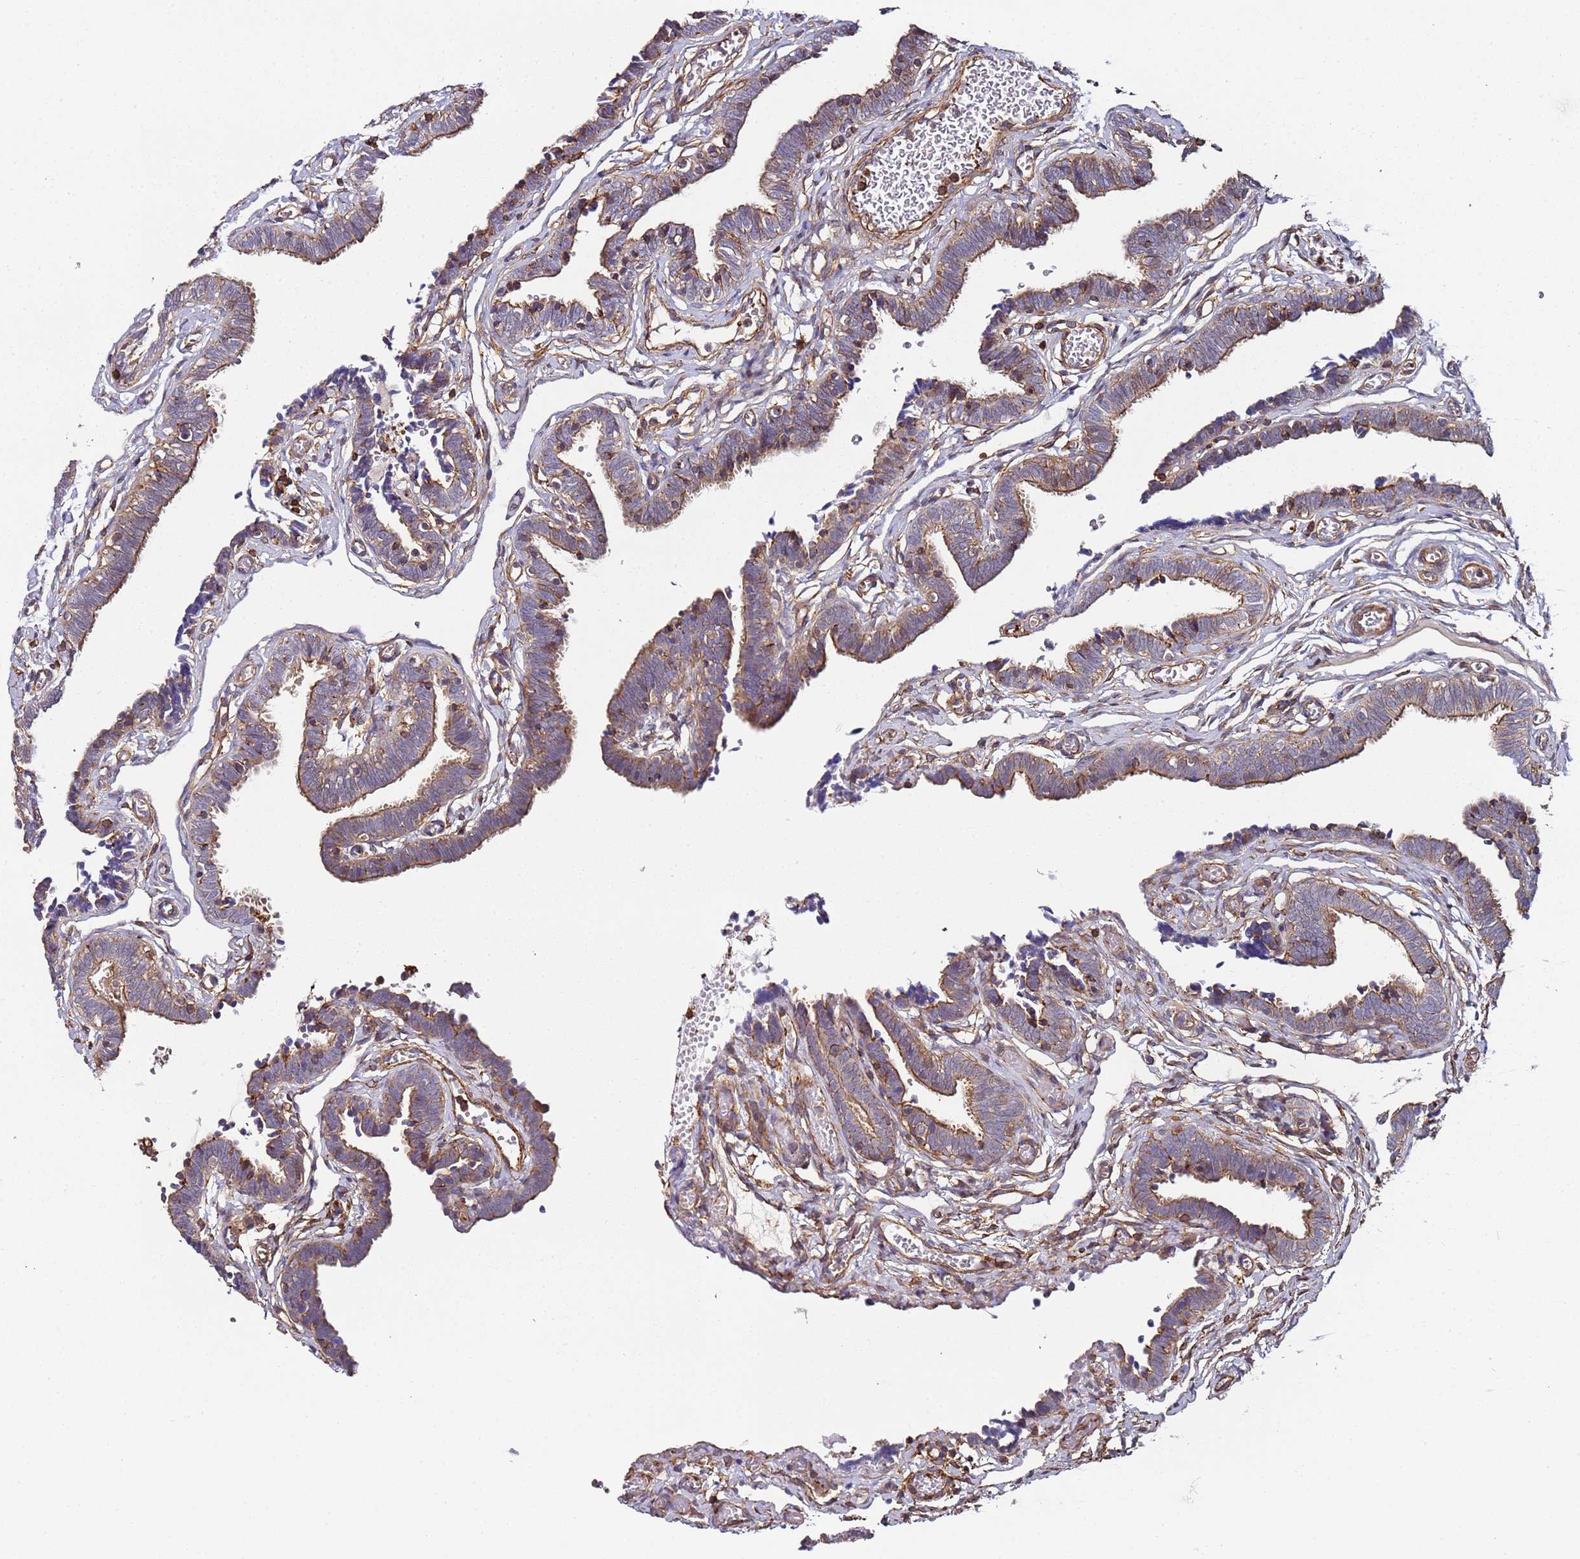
{"staining": {"intensity": "moderate", "quantity": ">75%", "location": "cytoplasmic/membranous"}, "tissue": "fallopian tube", "cell_type": "Glandular cells", "image_type": "normal", "snomed": [{"axis": "morphology", "description": "Normal tissue, NOS"}, {"axis": "topography", "description": "Fallopian tube"}, {"axis": "topography", "description": "Ovary"}], "caption": "Immunohistochemical staining of benign human fallopian tube reveals >75% levels of moderate cytoplasmic/membranous protein positivity in about >75% of glandular cells.", "gene": "CYP2U1", "patient": {"sex": "female", "age": 23}}